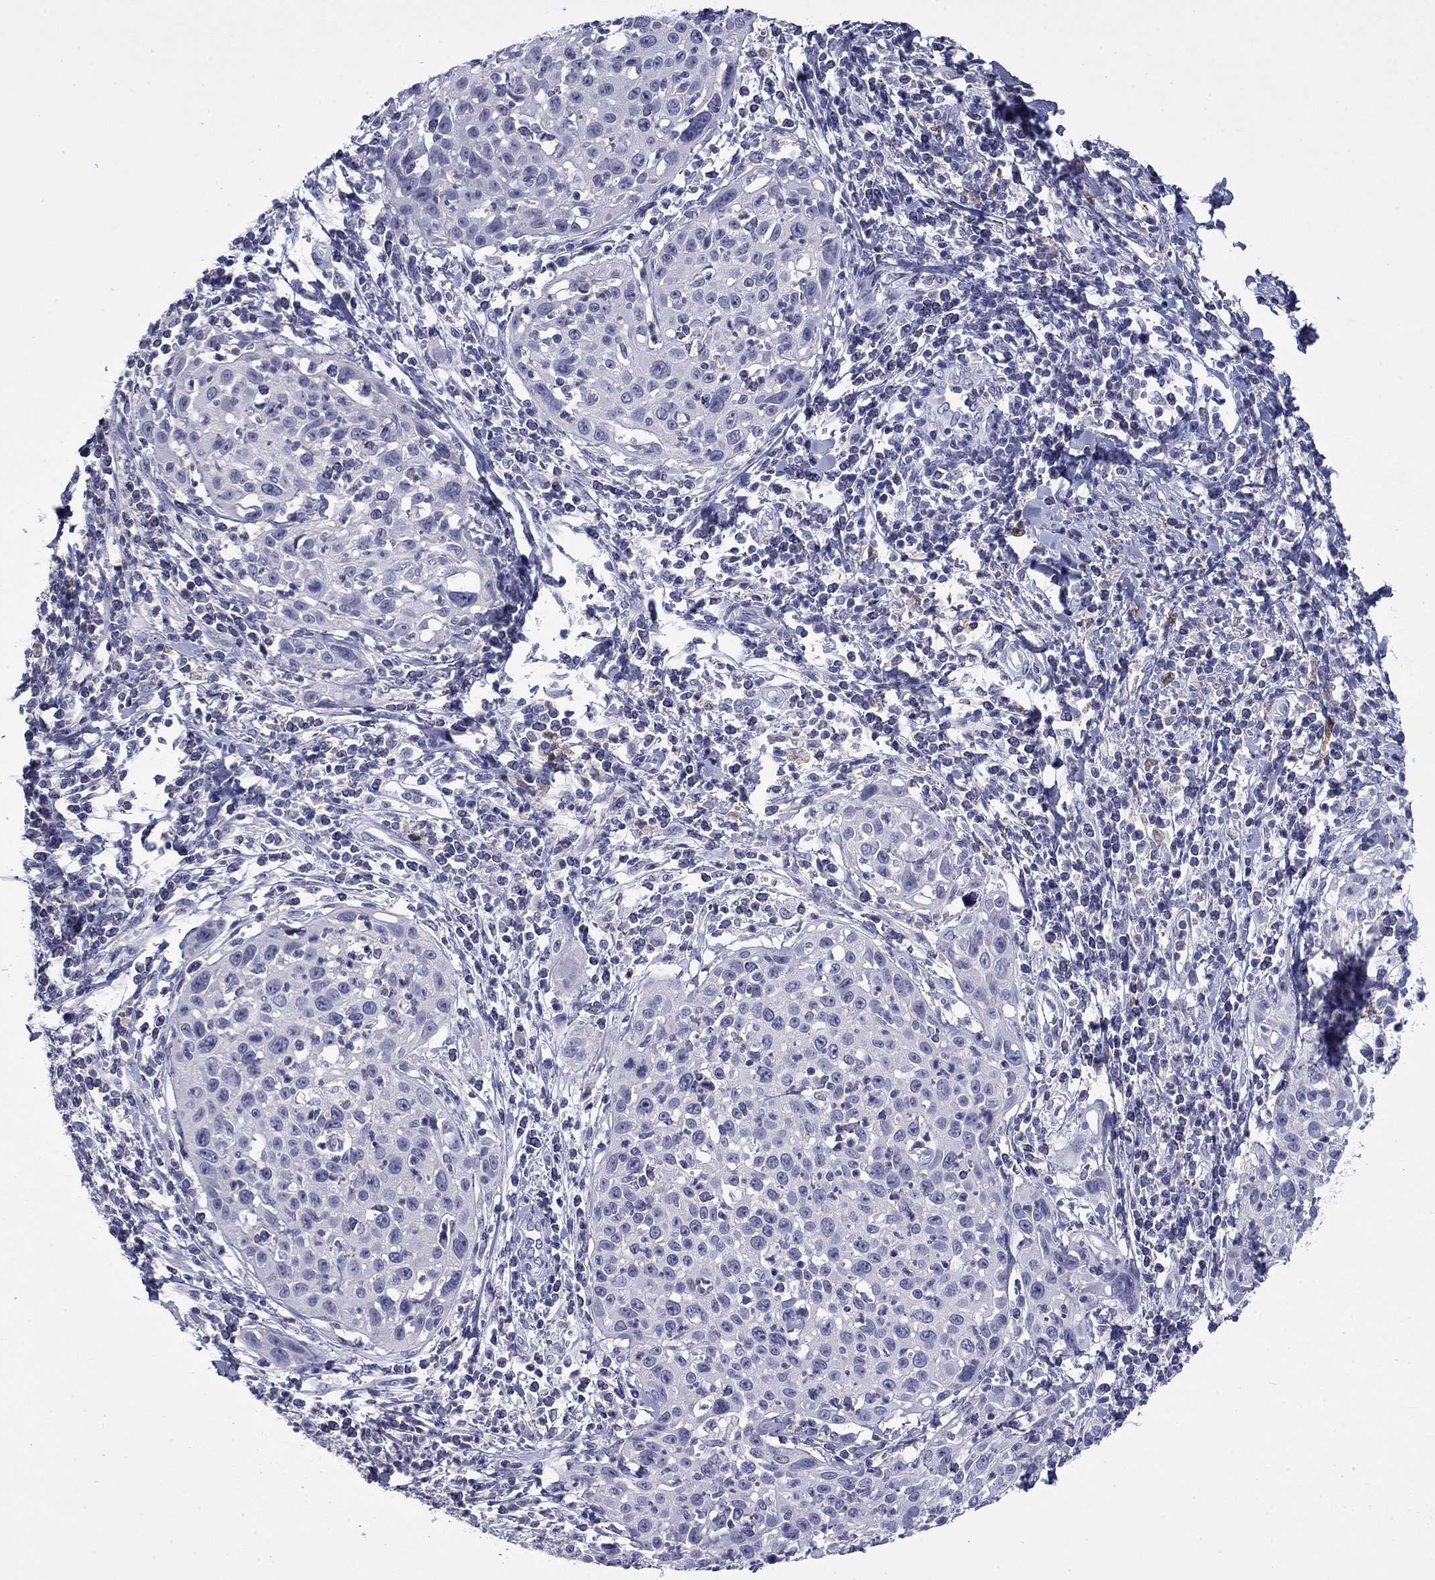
{"staining": {"intensity": "negative", "quantity": "none", "location": "none"}, "tissue": "cervical cancer", "cell_type": "Tumor cells", "image_type": "cancer", "snomed": [{"axis": "morphology", "description": "Squamous cell carcinoma, NOS"}, {"axis": "topography", "description": "Cervix"}], "caption": "A histopathology image of squamous cell carcinoma (cervical) stained for a protein demonstrates no brown staining in tumor cells.", "gene": "CFAP119", "patient": {"sex": "female", "age": 26}}